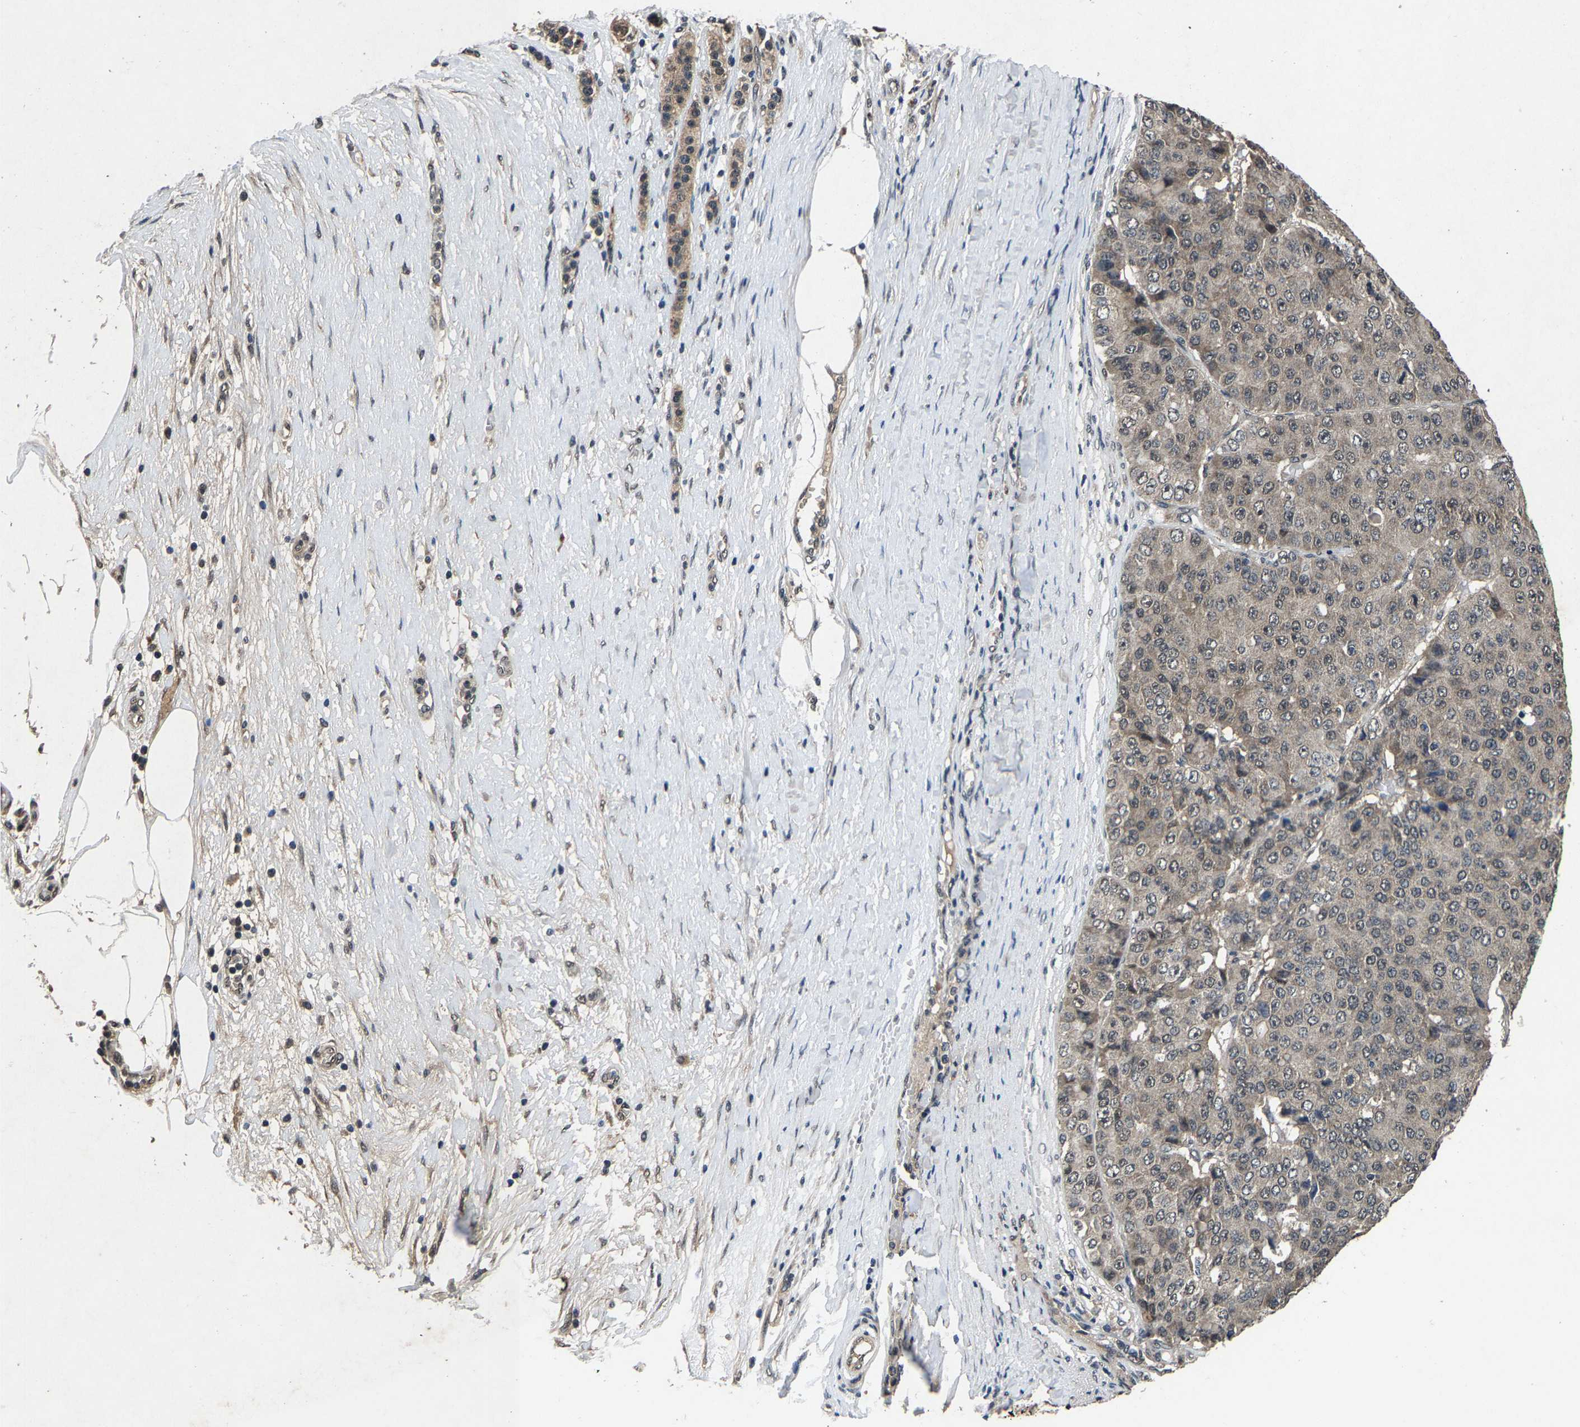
{"staining": {"intensity": "weak", "quantity": "<25%", "location": "cytoplasmic/membranous"}, "tissue": "pancreatic cancer", "cell_type": "Tumor cells", "image_type": "cancer", "snomed": [{"axis": "morphology", "description": "Adenocarcinoma, NOS"}, {"axis": "topography", "description": "Pancreas"}], "caption": "Protein analysis of adenocarcinoma (pancreatic) exhibits no significant expression in tumor cells.", "gene": "HUWE1", "patient": {"sex": "male", "age": 50}}